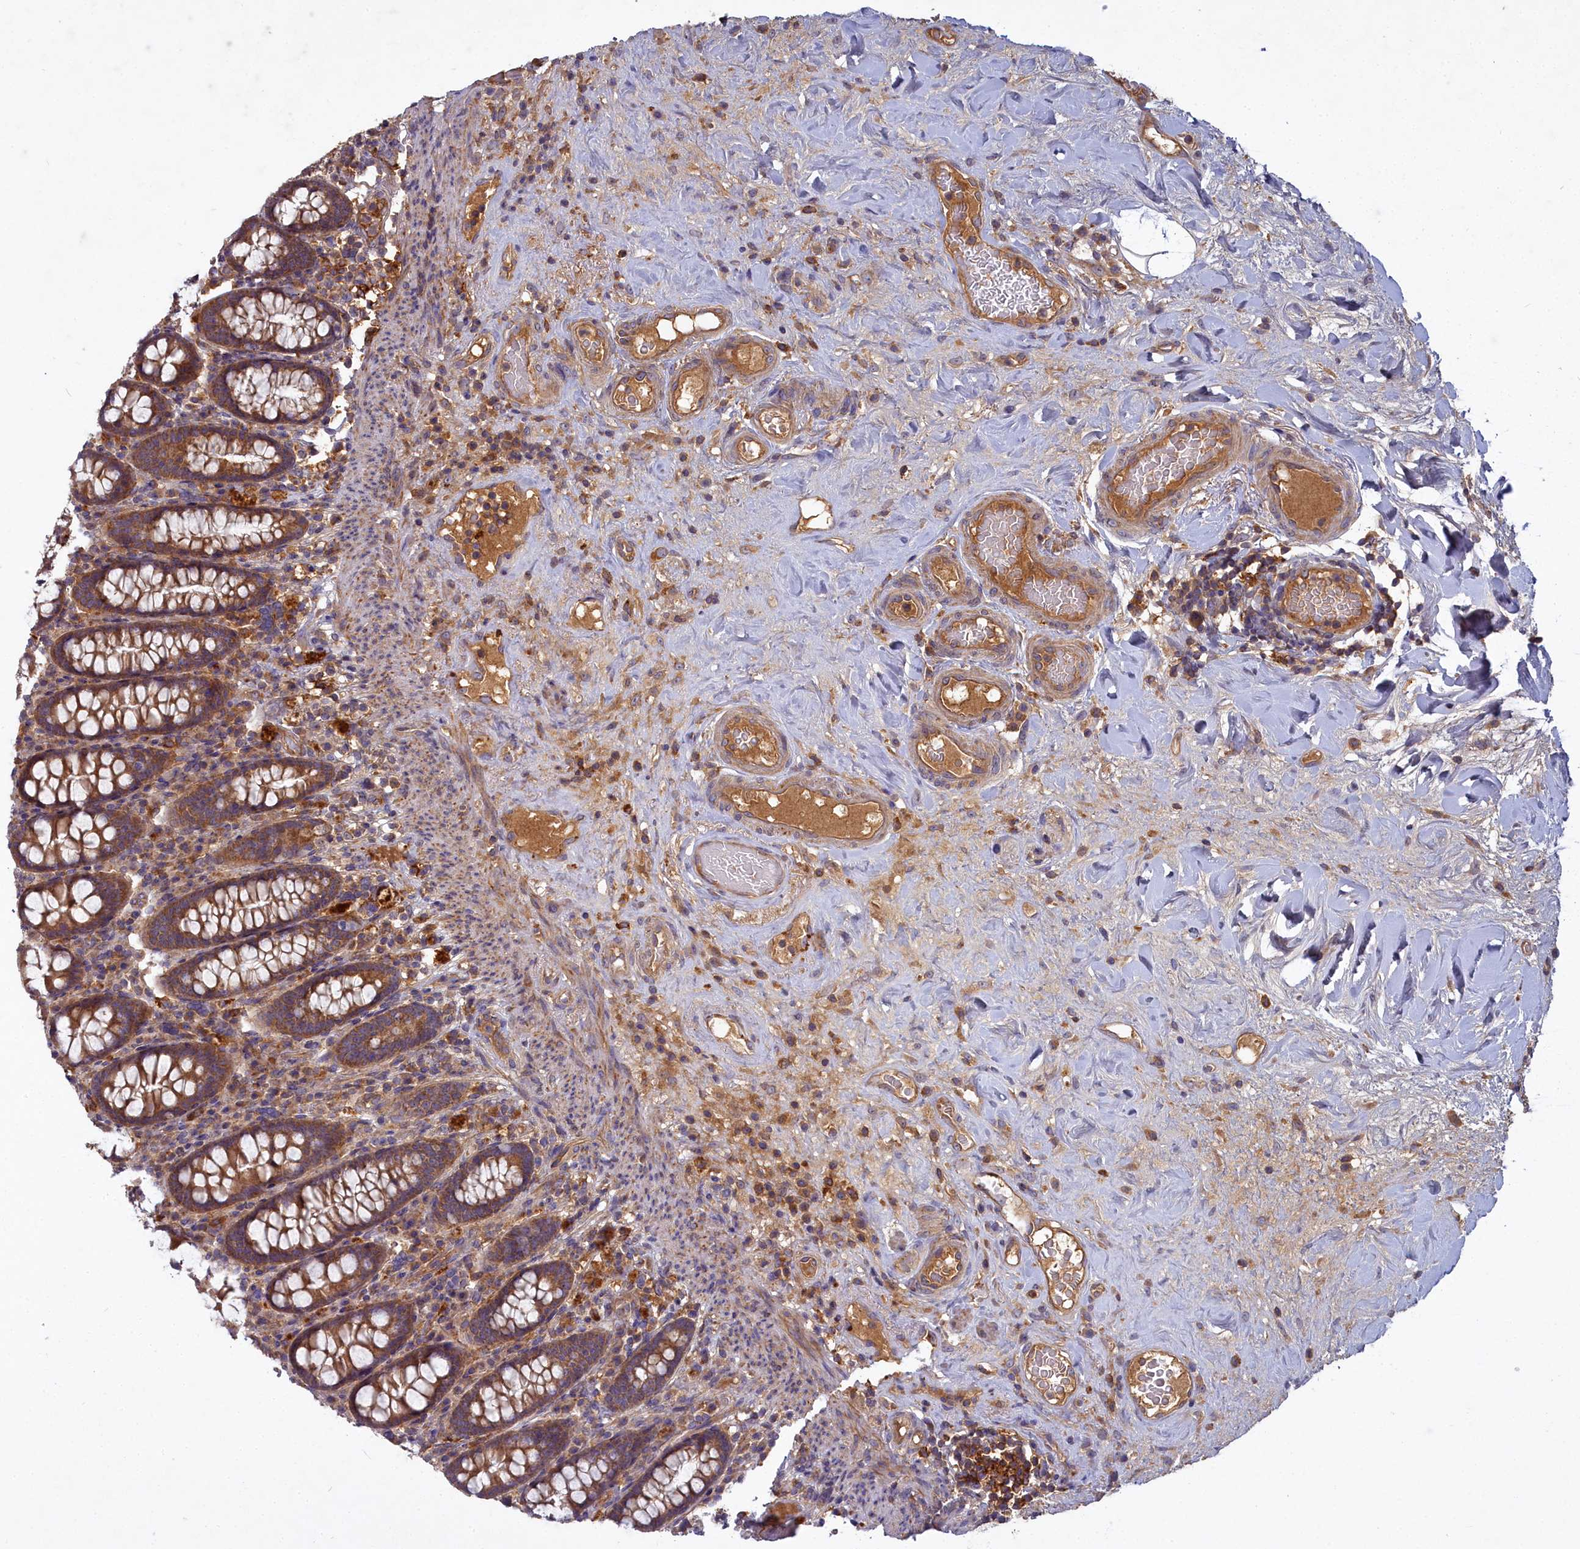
{"staining": {"intensity": "moderate", "quantity": ">75%", "location": "cytoplasmic/membranous"}, "tissue": "colon", "cell_type": "Endothelial cells", "image_type": "normal", "snomed": [{"axis": "morphology", "description": "Normal tissue, NOS"}, {"axis": "topography", "description": "Colon"}], "caption": "Moderate cytoplasmic/membranous expression is seen in about >75% of endothelial cells in normal colon.", "gene": "CCDC167", "patient": {"sex": "female", "age": 79}}